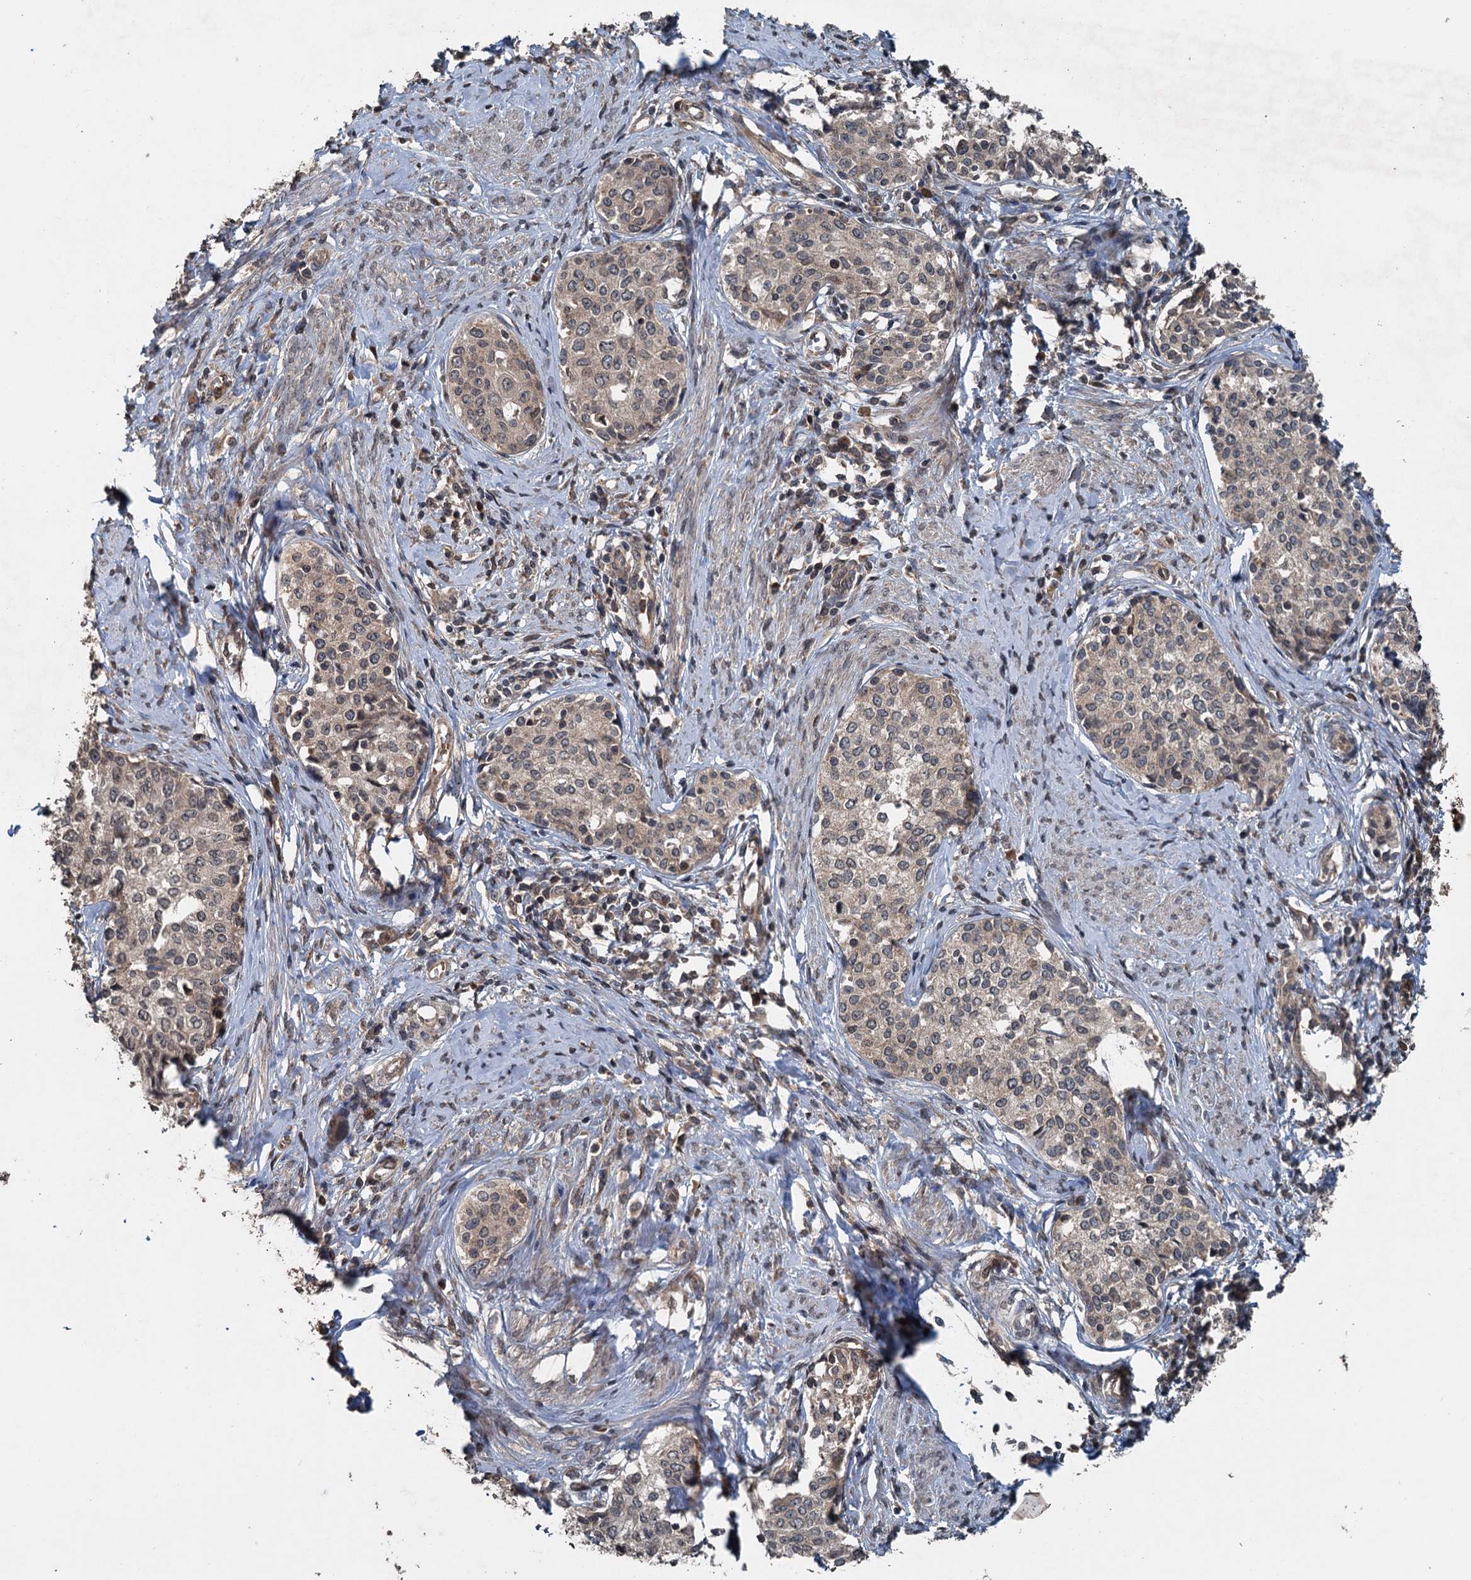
{"staining": {"intensity": "weak", "quantity": "25%-75%", "location": "cytoplasmic/membranous"}, "tissue": "cervical cancer", "cell_type": "Tumor cells", "image_type": "cancer", "snomed": [{"axis": "morphology", "description": "Squamous cell carcinoma, NOS"}, {"axis": "morphology", "description": "Adenocarcinoma, NOS"}, {"axis": "topography", "description": "Cervix"}], "caption": "Cervical cancer (squamous cell carcinoma) stained for a protein displays weak cytoplasmic/membranous positivity in tumor cells.", "gene": "N4BP2L2", "patient": {"sex": "female", "age": 52}}